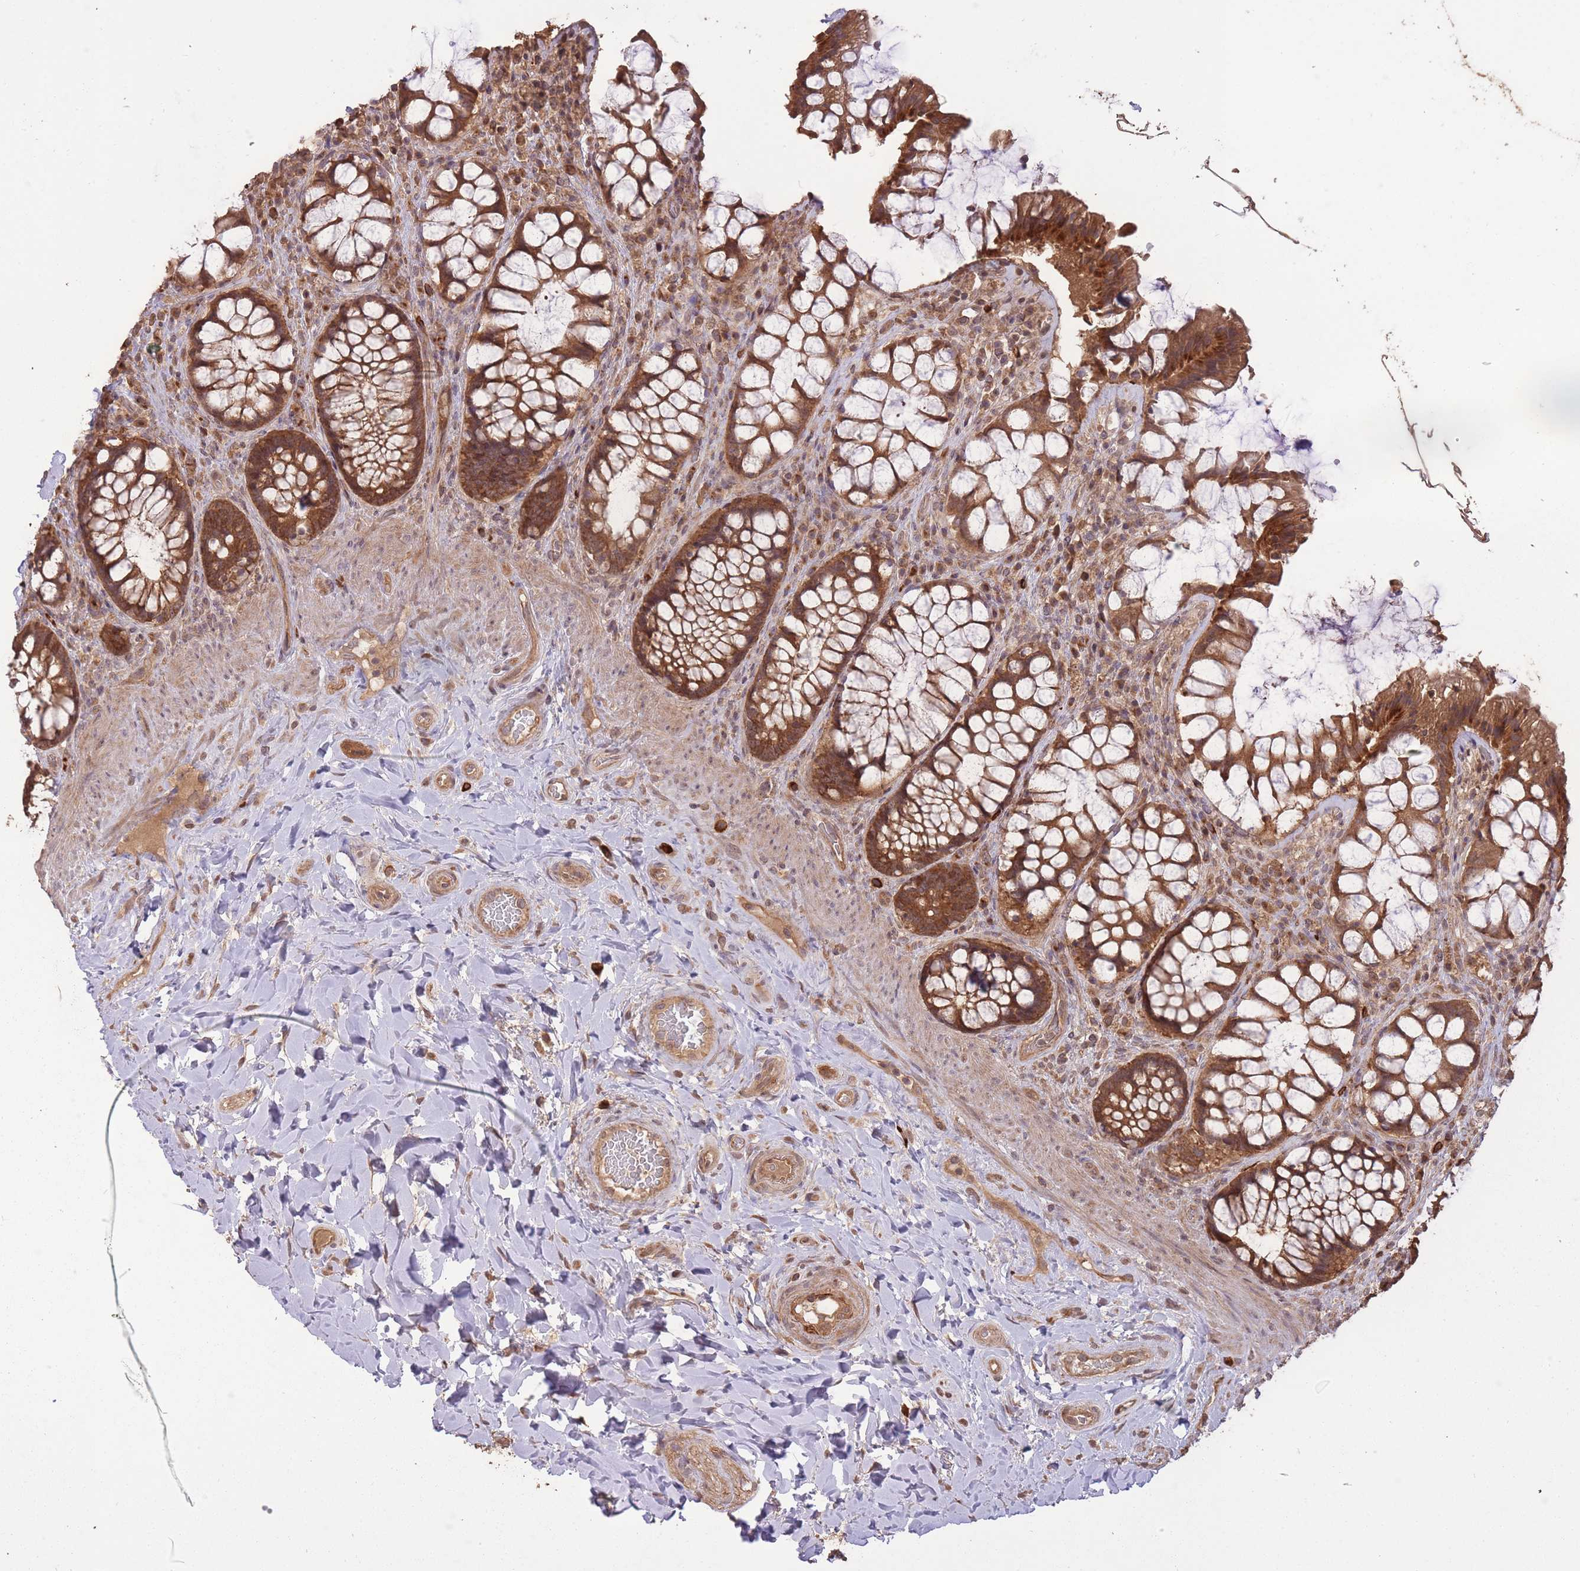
{"staining": {"intensity": "strong", "quantity": ">75%", "location": "cytoplasmic/membranous"}, "tissue": "rectum", "cell_type": "Glandular cells", "image_type": "normal", "snomed": [{"axis": "morphology", "description": "Normal tissue, NOS"}, {"axis": "topography", "description": "Rectum"}], "caption": "A histopathology image of human rectum stained for a protein displays strong cytoplasmic/membranous brown staining in glandular cells. The protein is stained brown, and the nuclei are stained in blue (DAB IHC with brightfield microscopy, high magnification).", "gene": "ERBB3", "patient": {"sex": "female", "age": 58}}